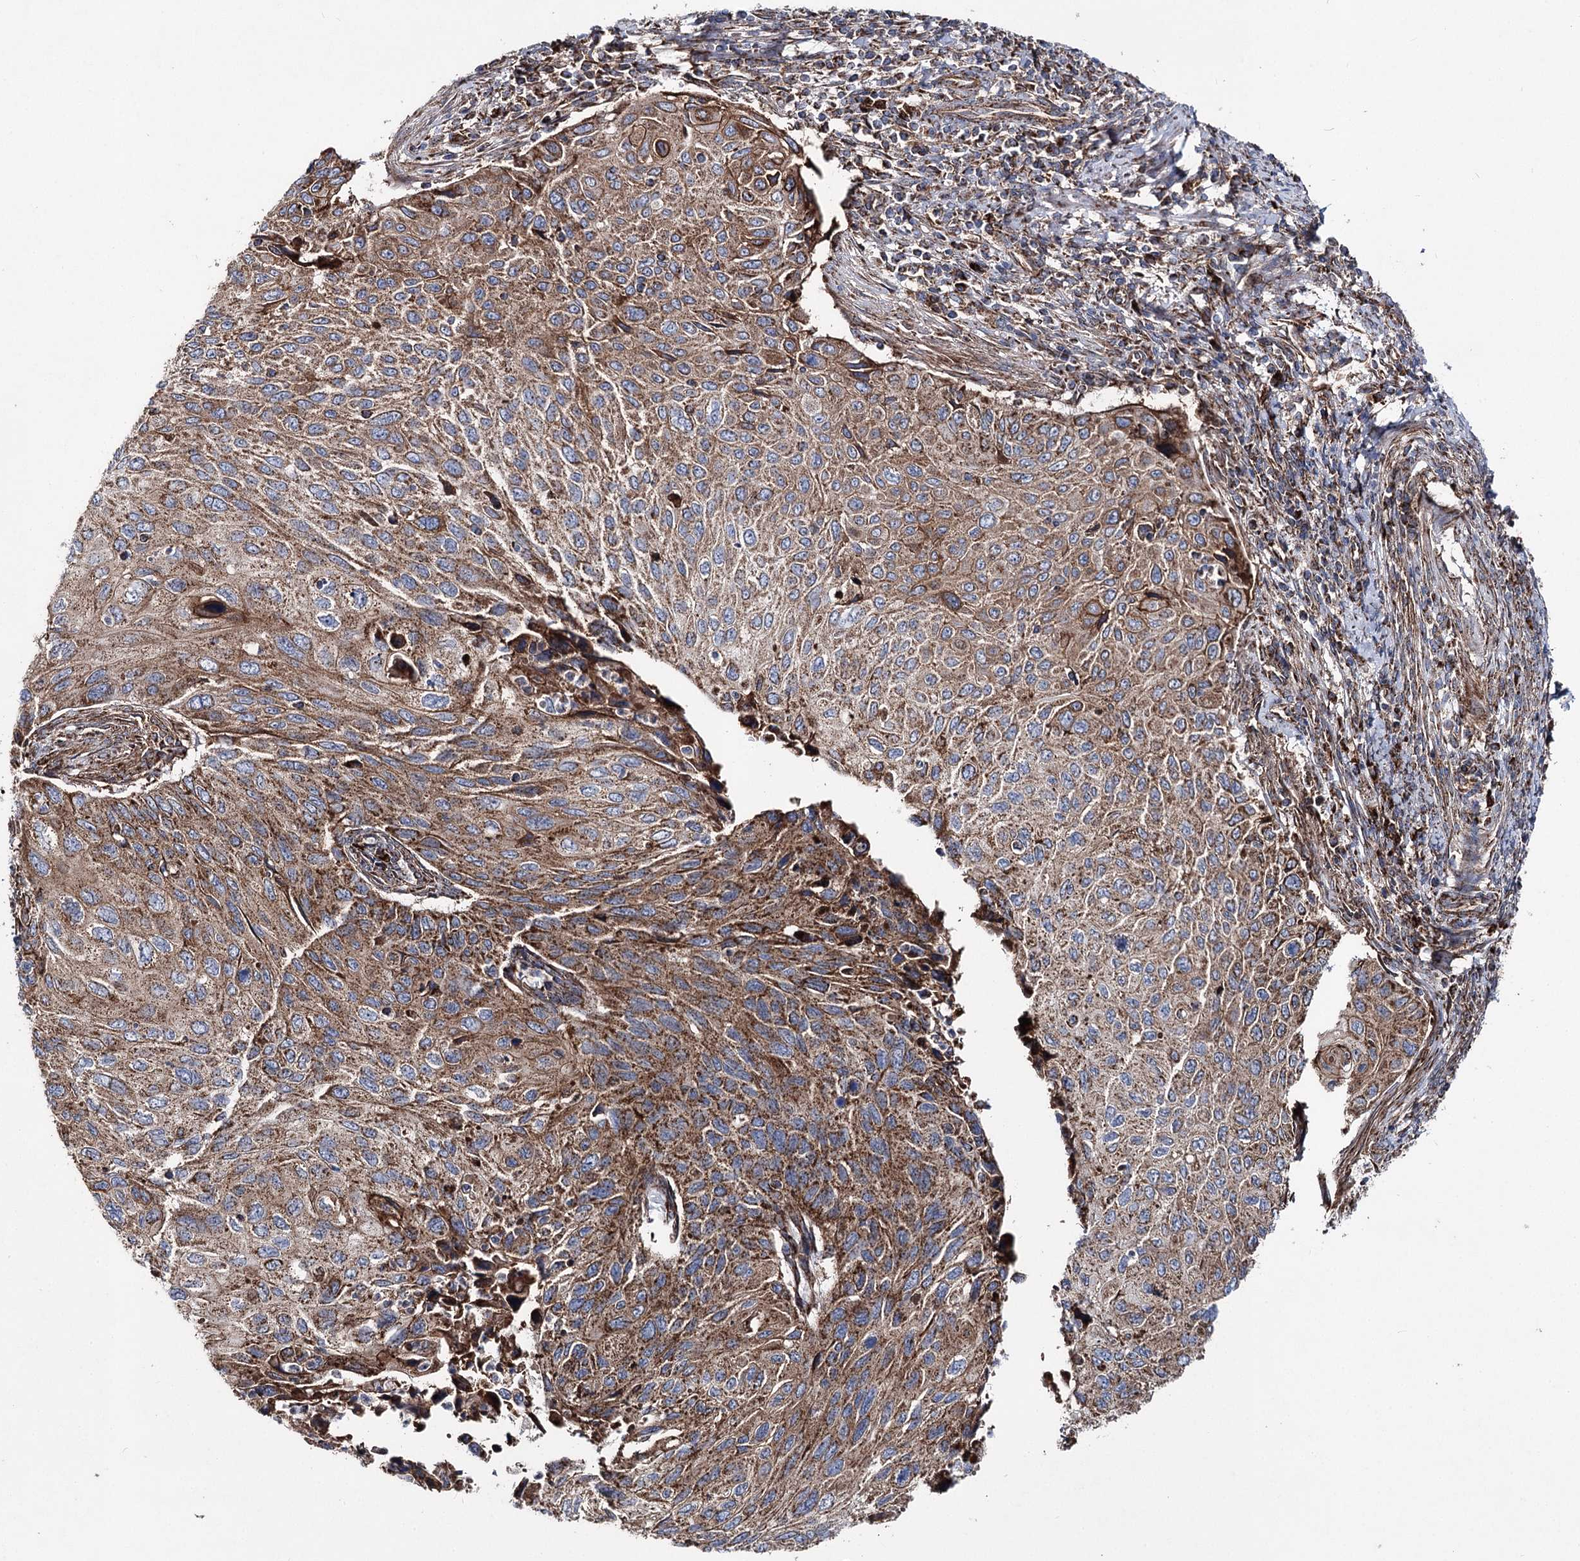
{"staining": {"intensity": "moderate", "quantity": ">75%", "location": "cytoplasmic/membranous"}, "tissue": "cervical cancer", "cell_type": "Tumor cells", "image_type": "cancer", "snomed": [{"axis": "morphology", "description": "Squamous cell carcinoma, NOS"}, {"axis": "topography", "description": "Cervix"}], "caption": "Immunohistochemical staining of cervical squamous cell carcinoma demonstrates medium levels of moderate cytoplasmic/membranous expression in approximately >75% of tumor cells.", "gene": "MSANTD2", "patient": {"sex": "female", "age": 70}}